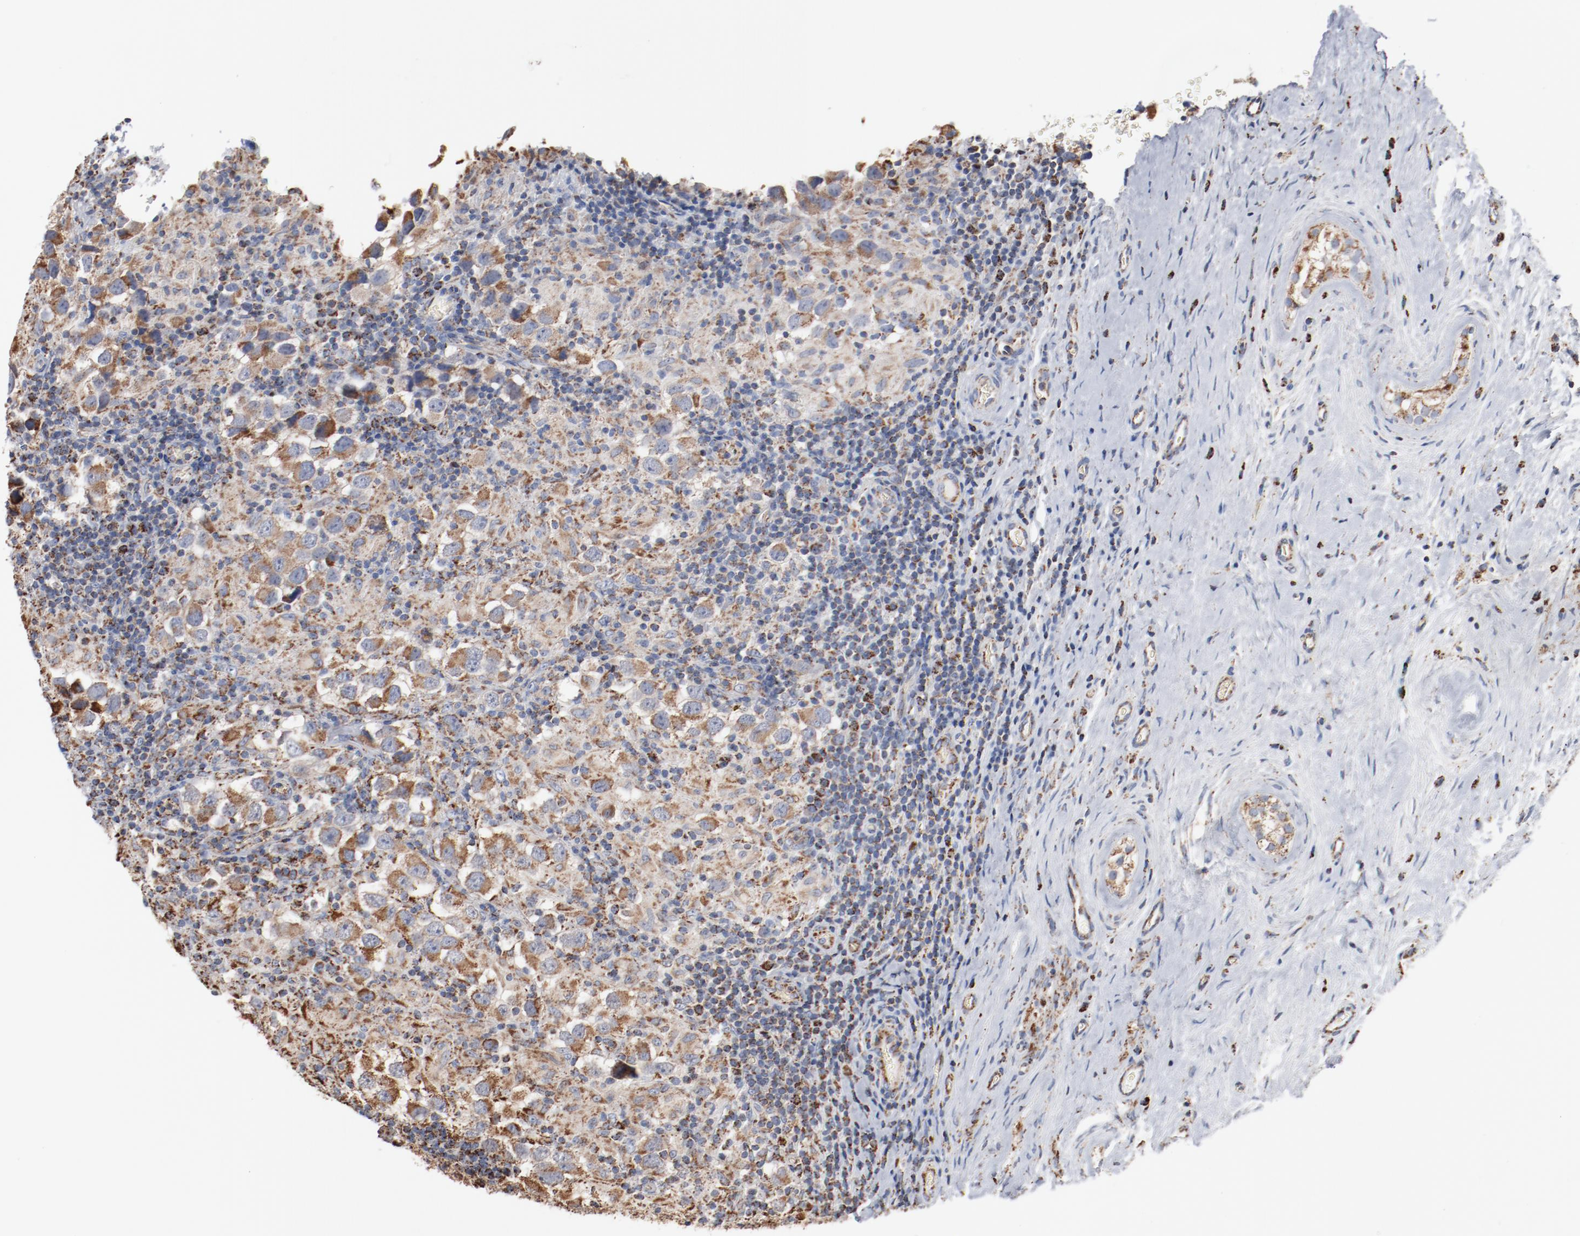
{"staining": {"intensity": "weak", "quantity": ">75%", "location": "cytoplasmic/membranous"}, "tissue": "testis cancer", "cell_type": "Tumor cells", "image_type": "cancer", "snomed": [{"axis": "morphology", "description": "Carcinoma, Embryonal, NOS"}, {"axis": "topography", "description": "Testis"}], "caption": "An immunohistochemistry histopathology image of tumor tissue is shown. Protein staining in brown highlights weak cytoplasmic/membranous positivity in testis cancer within tumor cells.", "gene": "NDUFS4", "patient": {"sex": "male", "age": 21}}